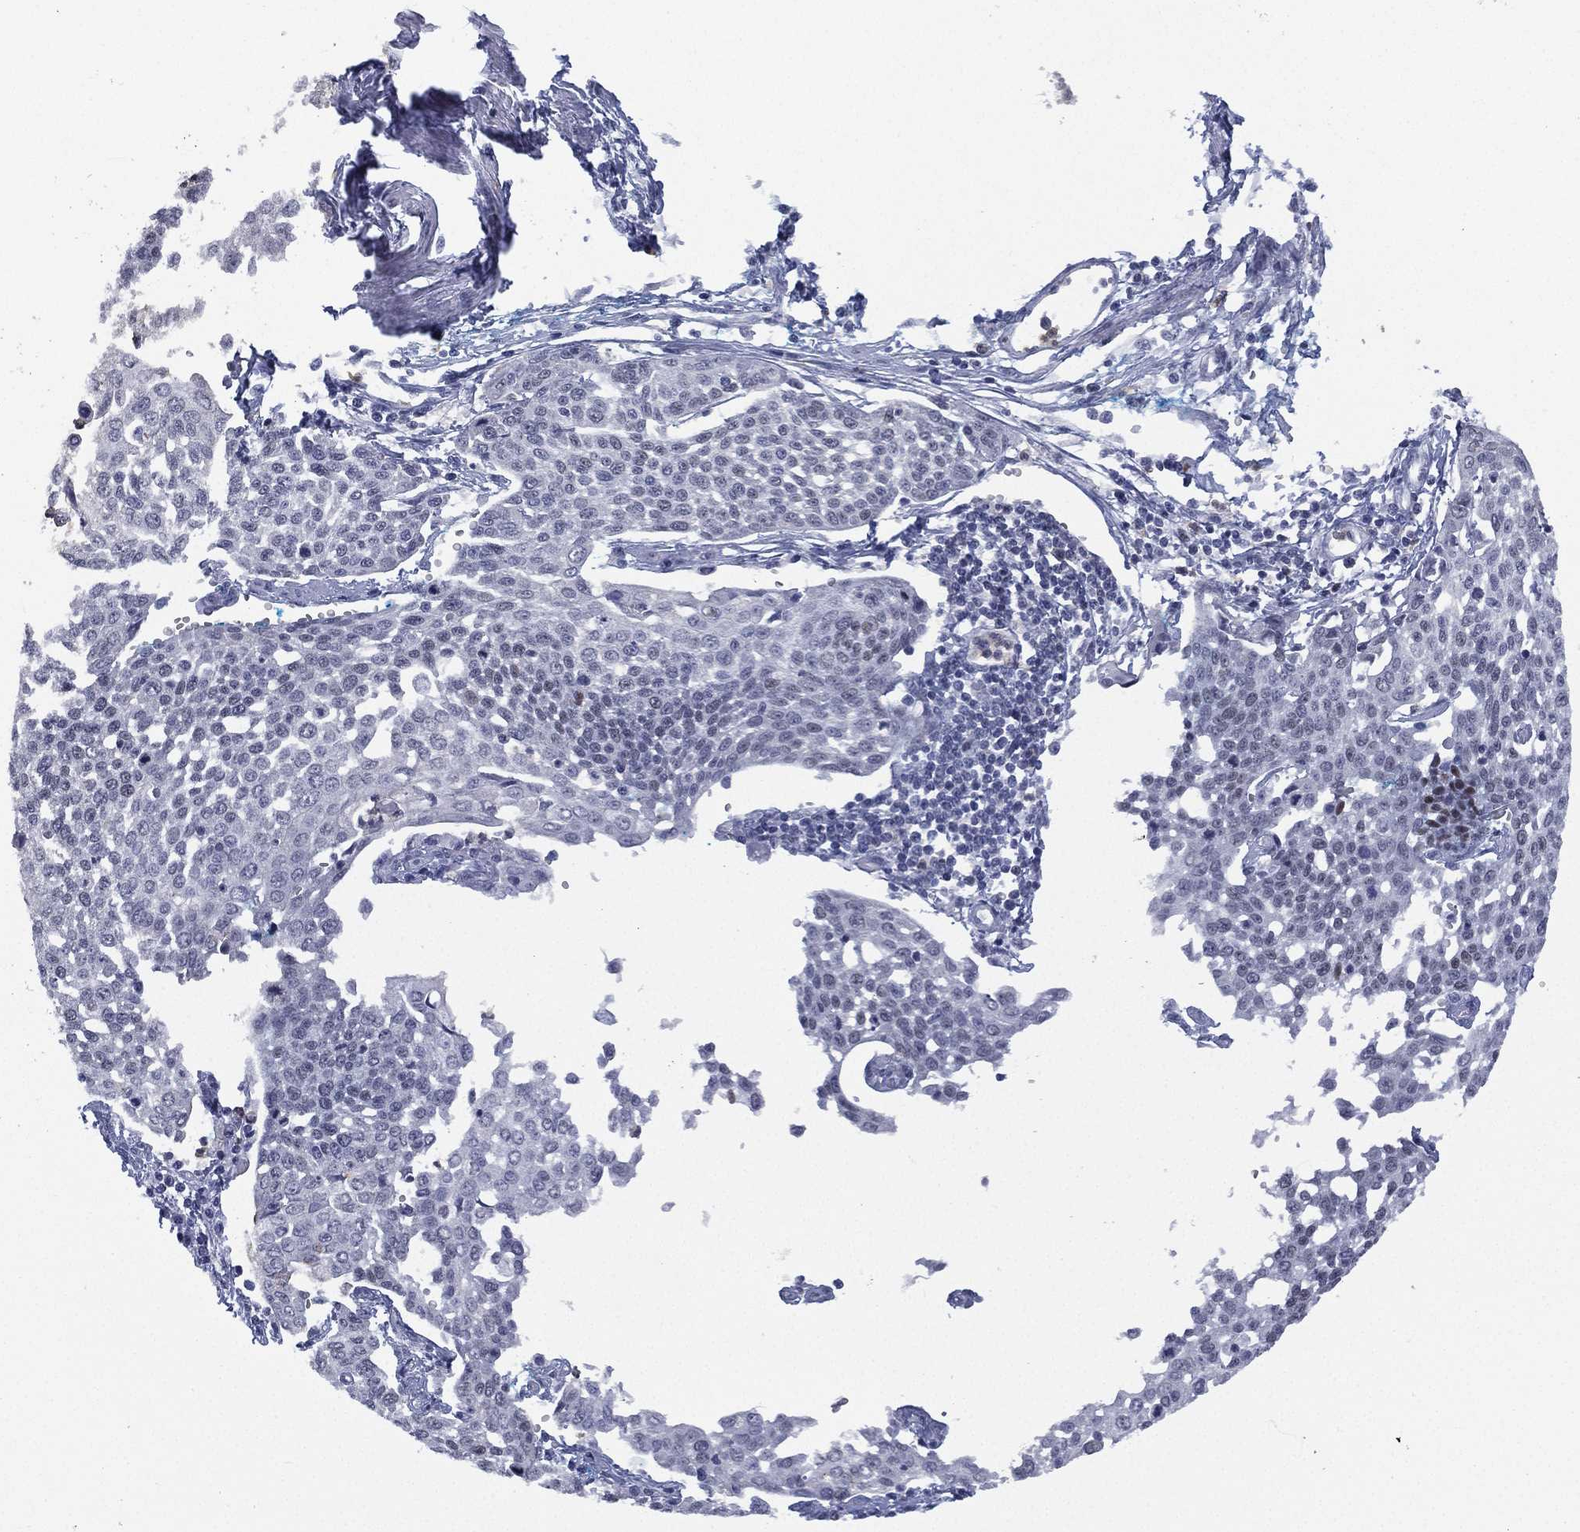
{"staining": {"intensity": "negative", "quantity": "none", "location": "none"}, "tissue": "cervical cancer", "cell_type": "Tumor cells", "image_type": "cancer", "snomed": [{"axis": "morphology", "description": "Squamous cell carcinoma, NOS"}, {"axis": "topography", "description": "Cervix"}], "caption": "This photomicrograph is of squamous cell carcinoma (cervical) stained with immunohistochemistry to label a protein in brown with the nuclei are counter-stained blue. There is no positivity in tumor cells.", "gene": "ZNF711", "patient": {"sex": "female", "age": 34}}